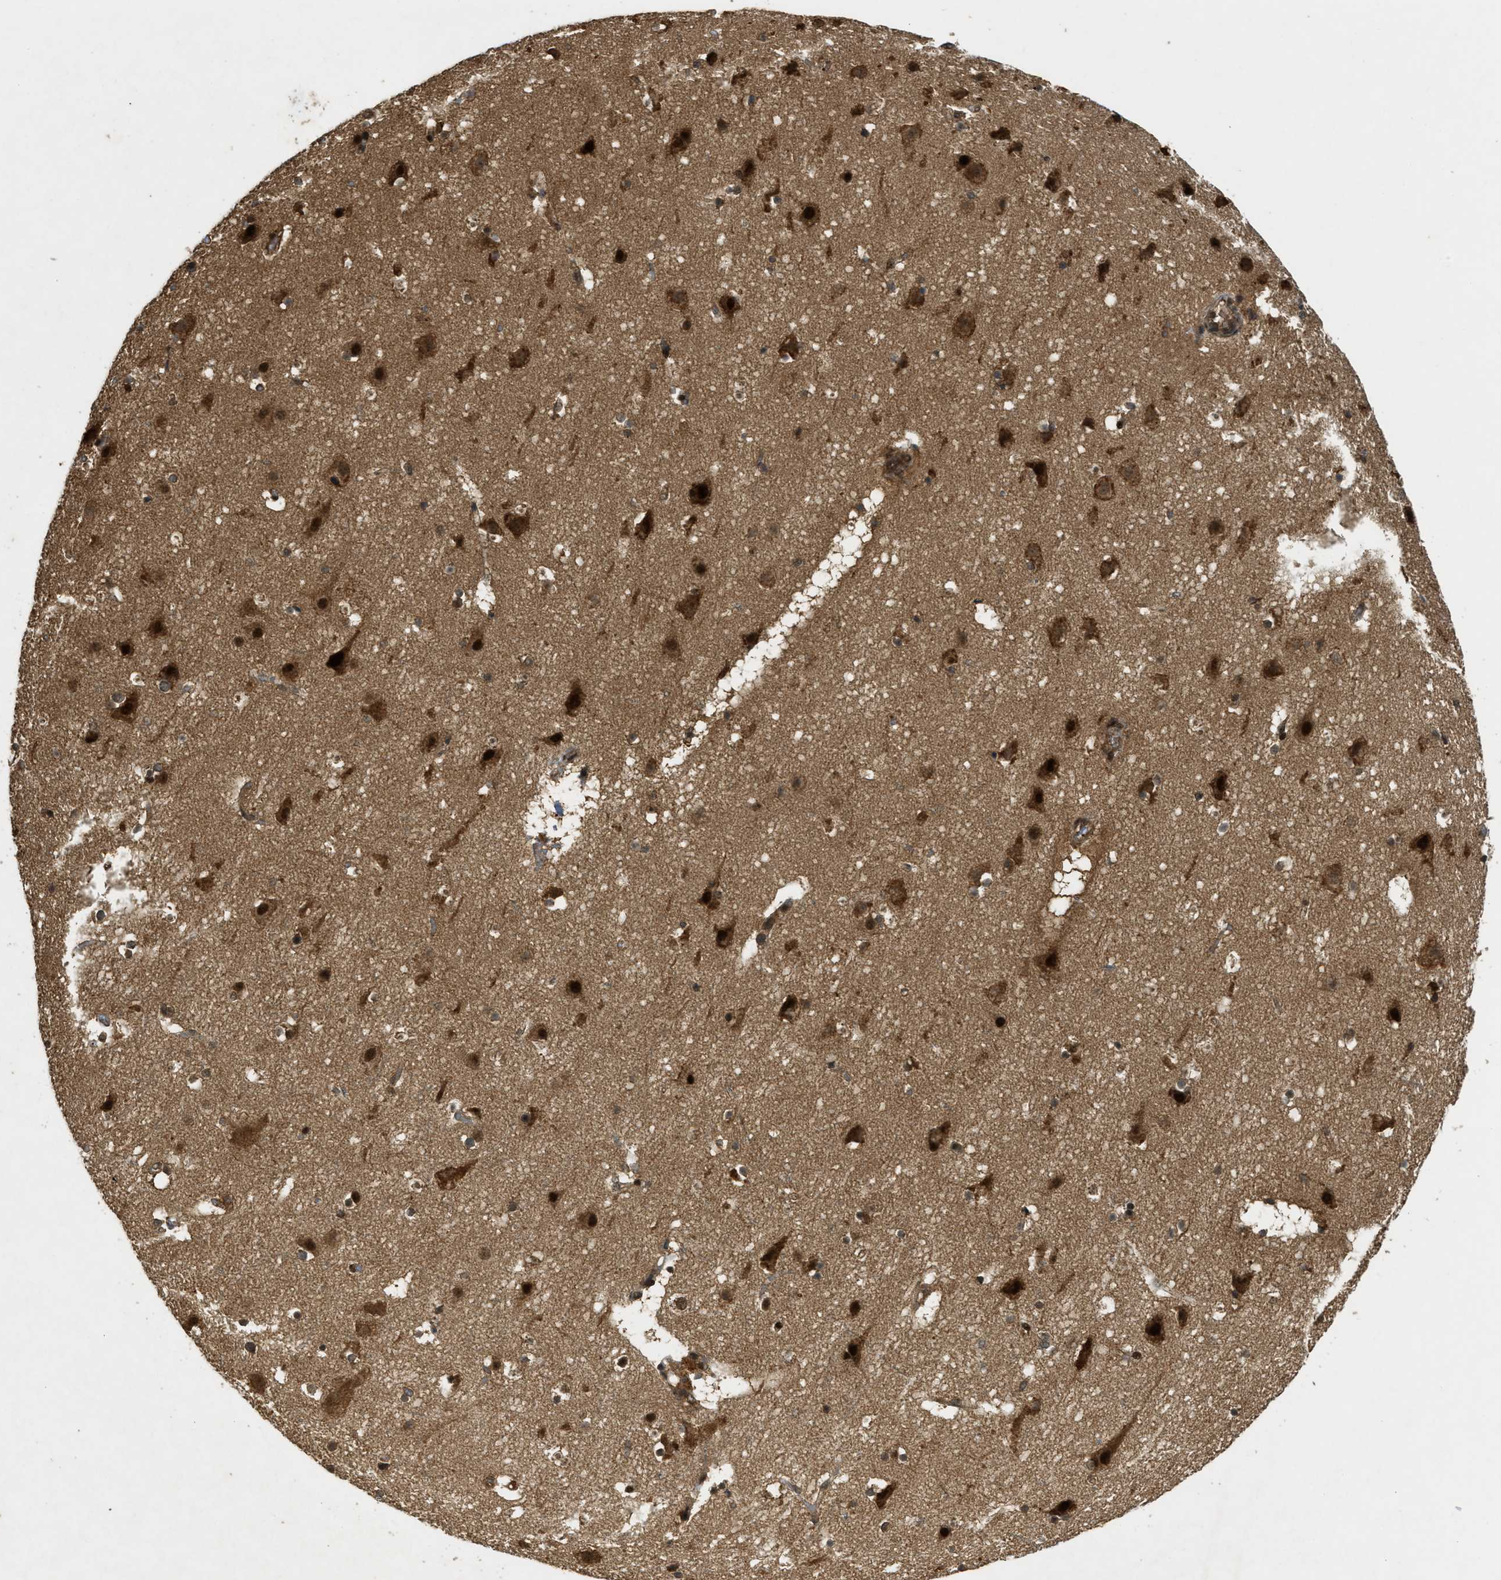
{"staining": {"intensity": "moderate", "quantity": ">75%", "location": "cytoplasmic/membranous,nuclear"}, "tissue": "cerebral cortex", "cell_type": "Endothelial cells", "image_type": "normal", "snomed": [{"axis": "morphology", "description": "Normal tissue, NOS"}, {"axis": "topography", "description": "Cerebral cortex"}], "caption": "This histopathology image exhibits immunohistochemistry (IHC) staining of unremarkable human cerebral cortex, with medium moderate cytoplasmic/membranous,nuclear staining in about >75% of endothelial cells.", "gene": "EIF2AK3", "patient": {"sex": "male", "age": 45}}